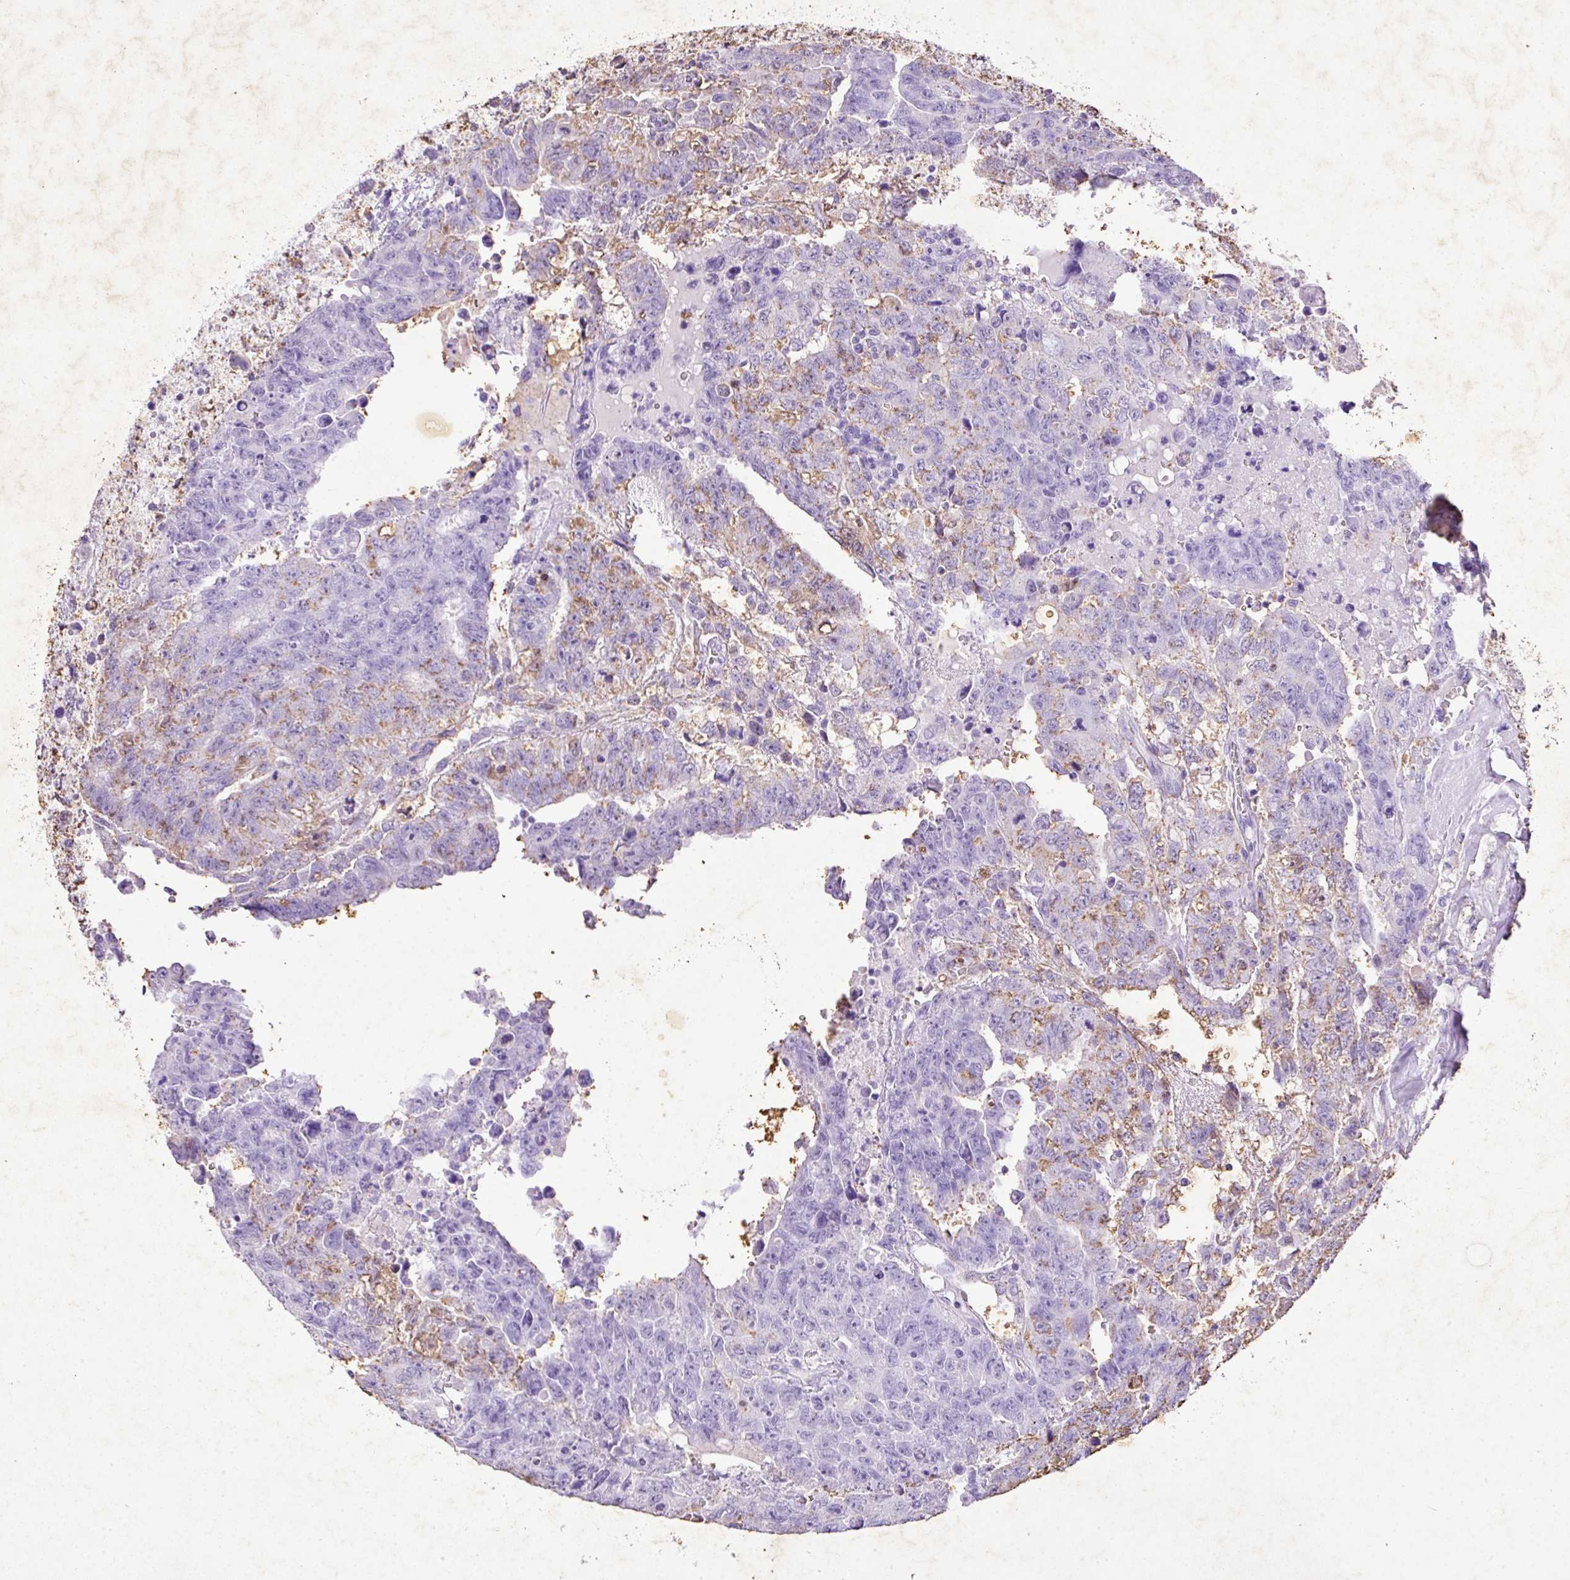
{"staining": {"intensity": "weak", "quantity": "<25%", "location": "cytoplasmic/membranous"}, "tissue": "testis cancer", "cell_type": "Tumor cells", "image_type": "cancer", "snomed": [{"axis": "morphology", "description": "Carcinoma, Embryonal, NOS"}, {"axis": "topography", "description": "Testis"}], "caption": "An image of testis cancer (embryonal carcinoma) stained for a protein shows no brown staining in tumor cells.", "gene": "KCNJ11", "patient": {"sex": "male", "age": 24}}